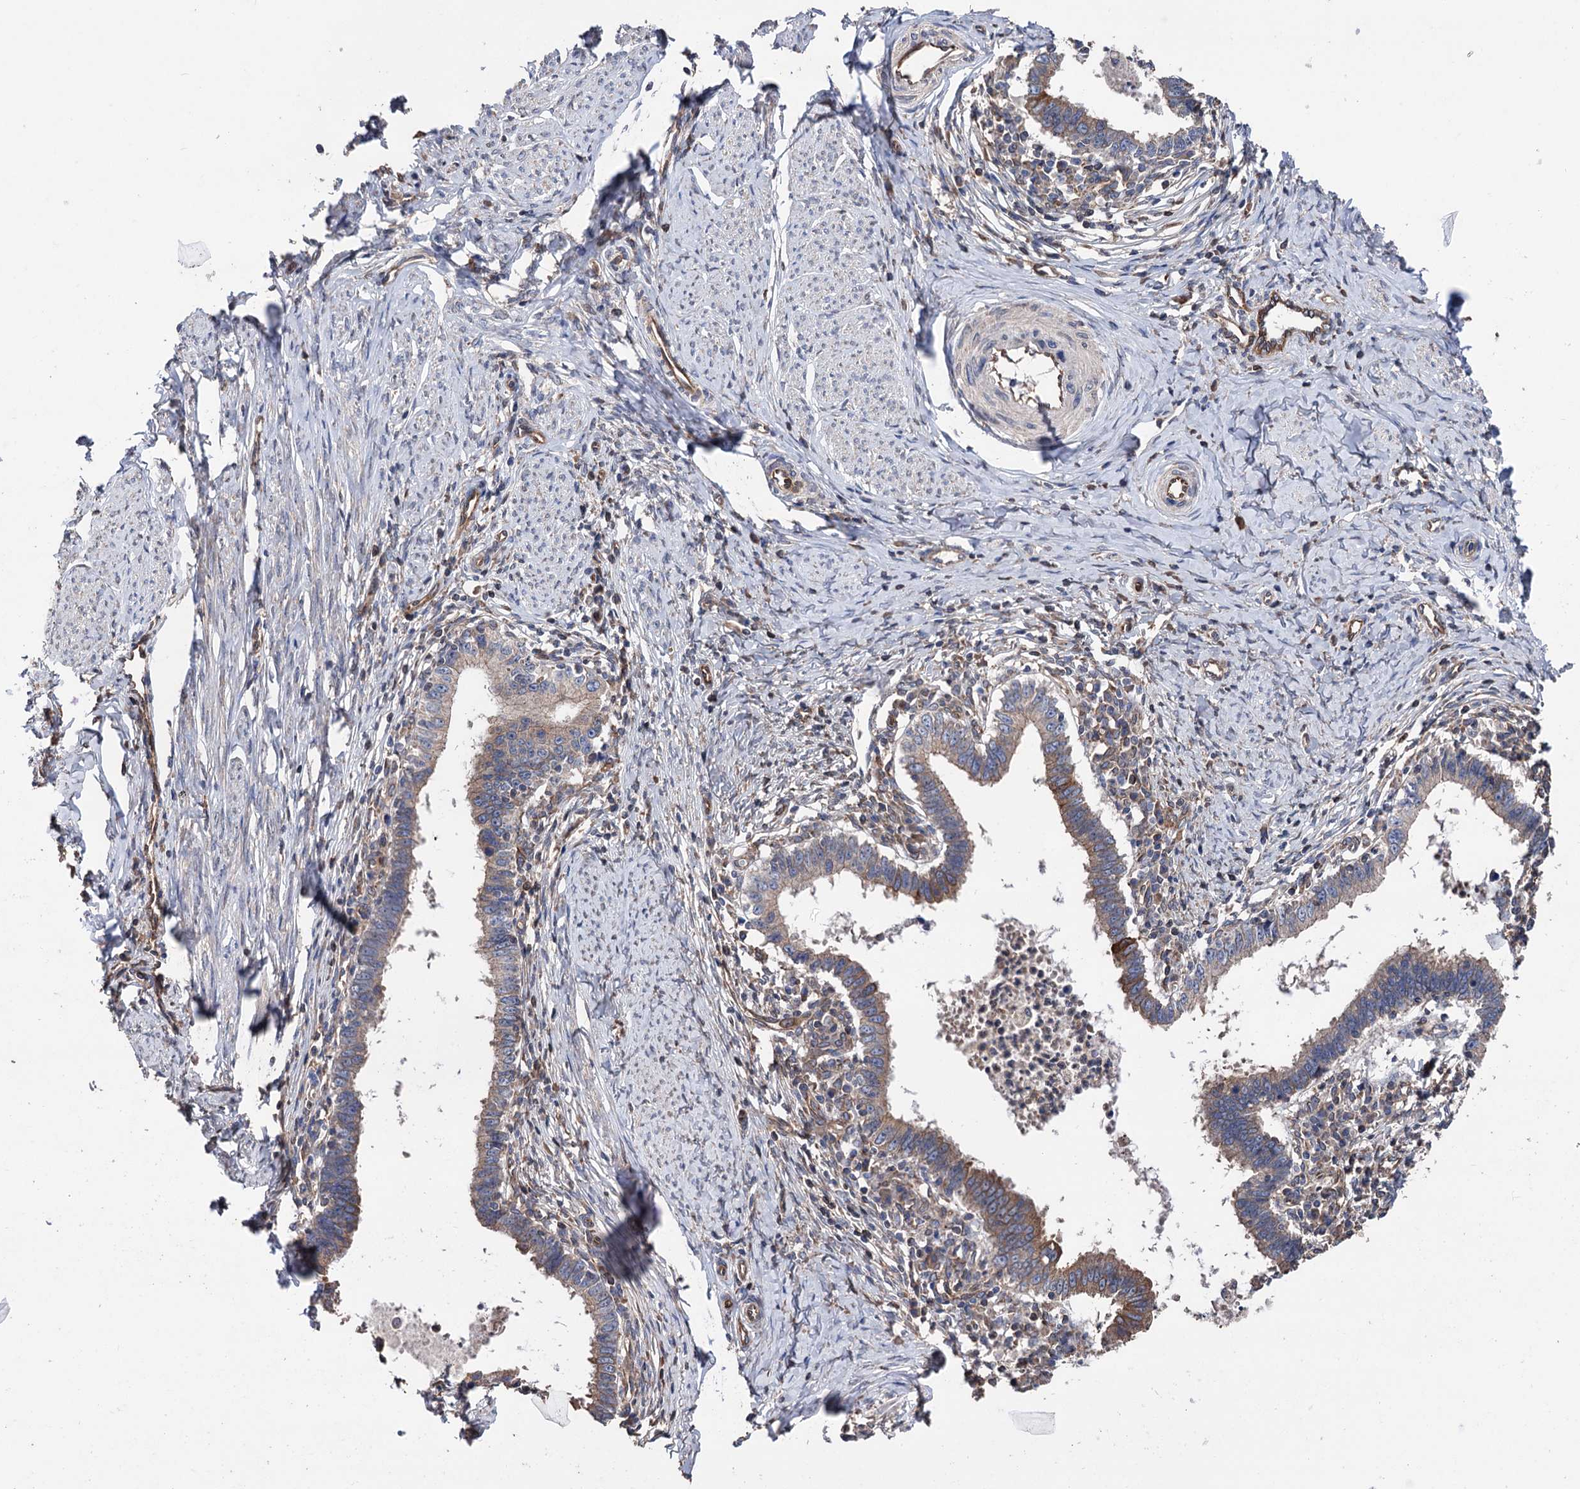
{"staining": {"intensity": "weak", "quantity": "25%-75%", "location": "cytoplasmic/membranous"}, "tissue": "cervical cancer", "cell_type": "Tumor cells", "image_type": "cancer", "snomed": [{"axis": "morphology", "description": "Adenocarcinoma, NOS"}, {"axis": "topography", "description": "Cervix"}], "caption": "Cervical cancer stained for a protein (brown) reveals weak cytoplasmic/membranous positive positivity in approximately 25%-75% of tumor cells.", "gene": "STING1", "patient": {"sex": "female", "age": 36}}